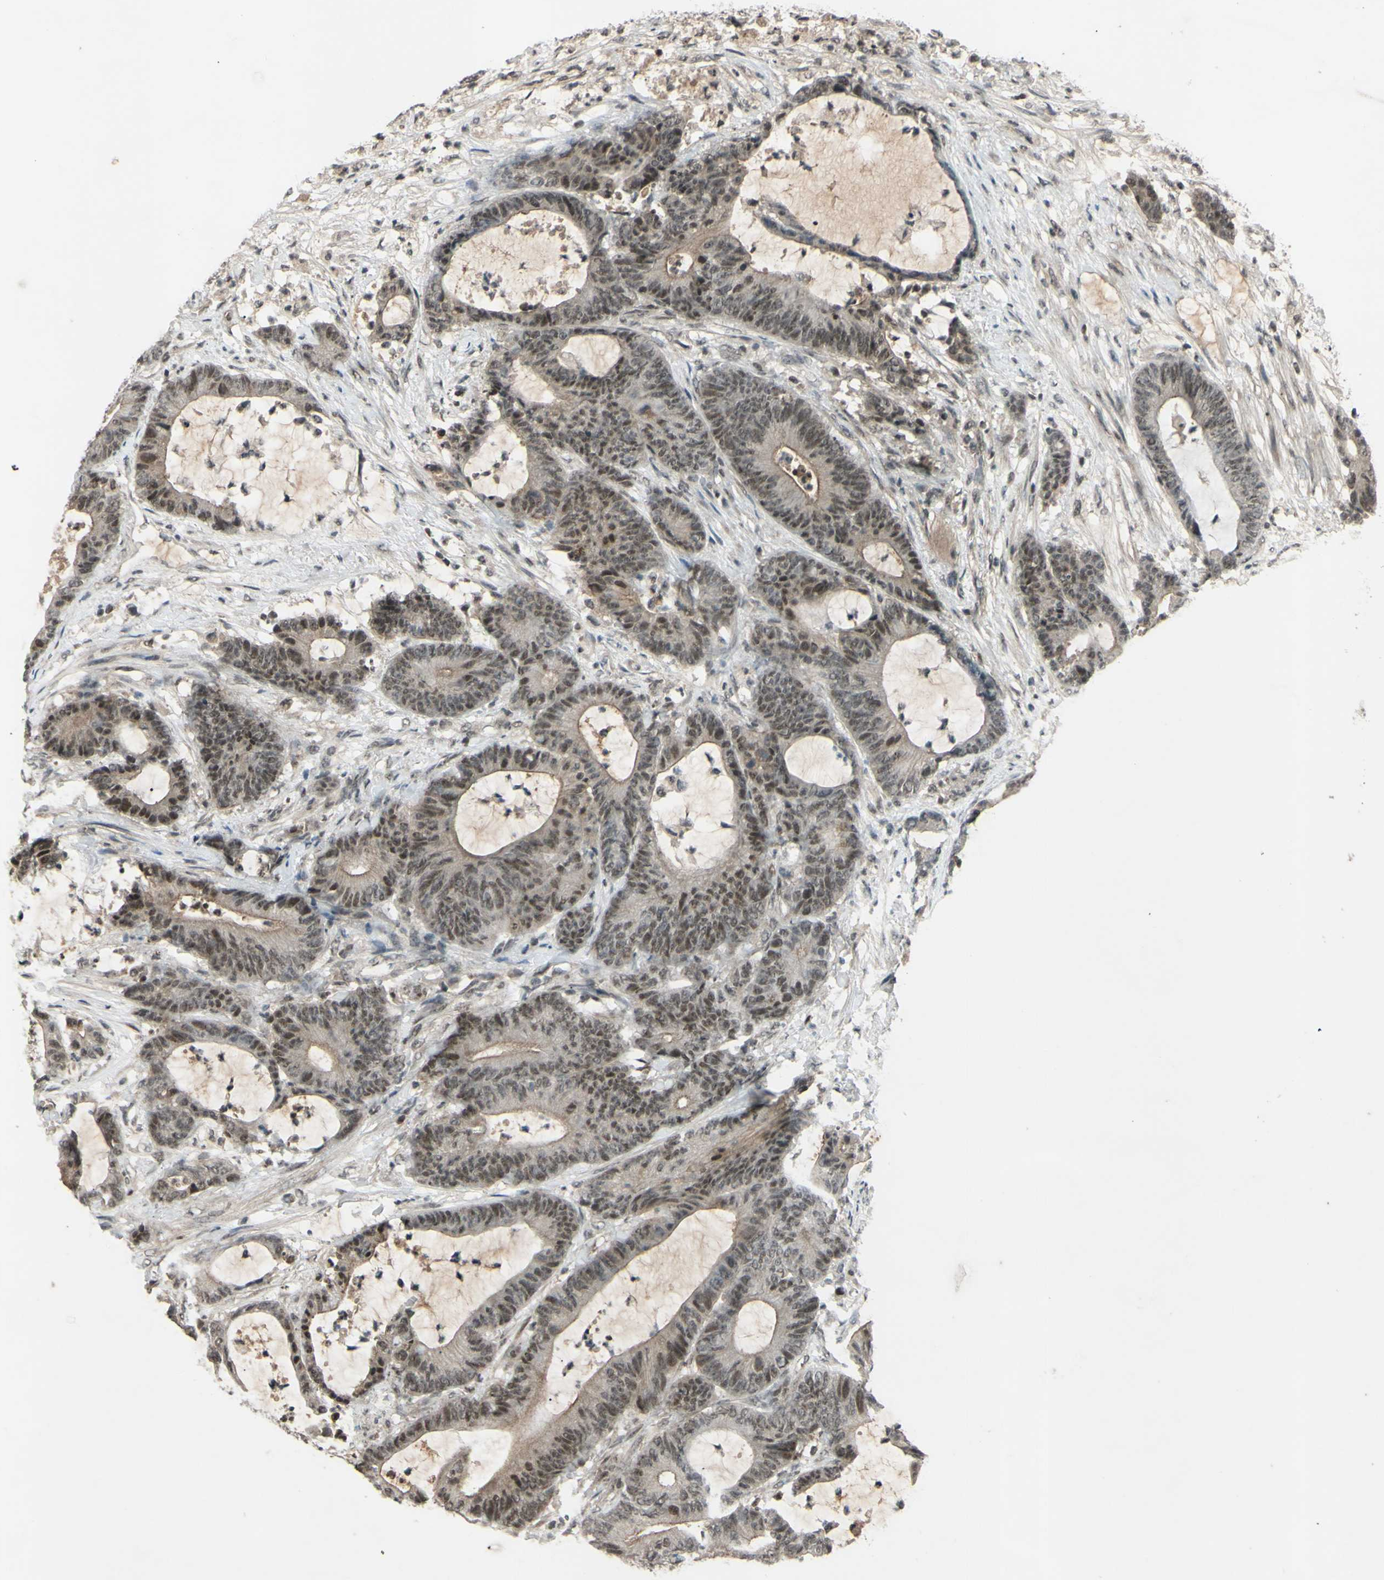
{"staining": {"intensity": "weak", "quantity": ">75%", "location": "nuclear"}, "tissue": "colorectal cancer", "cell_type": "Tumor cells", "image_type": "cancer", "snomed": [{"axis": "morphology", "description": "Adenocarcinoma, NOS"}, {"axis": "topography", "description": "Colon"}], "caption": "Brown immunohistochemical staining in human colorectal cancer (adenocarcinoma) displays weak nuclear positivity in approximately >75% of tumor cells. (DAB IHC with brightfield microscopy, high magnification).", "gene": "SNW1", "patient": {"sex": "female", "age": 84}}